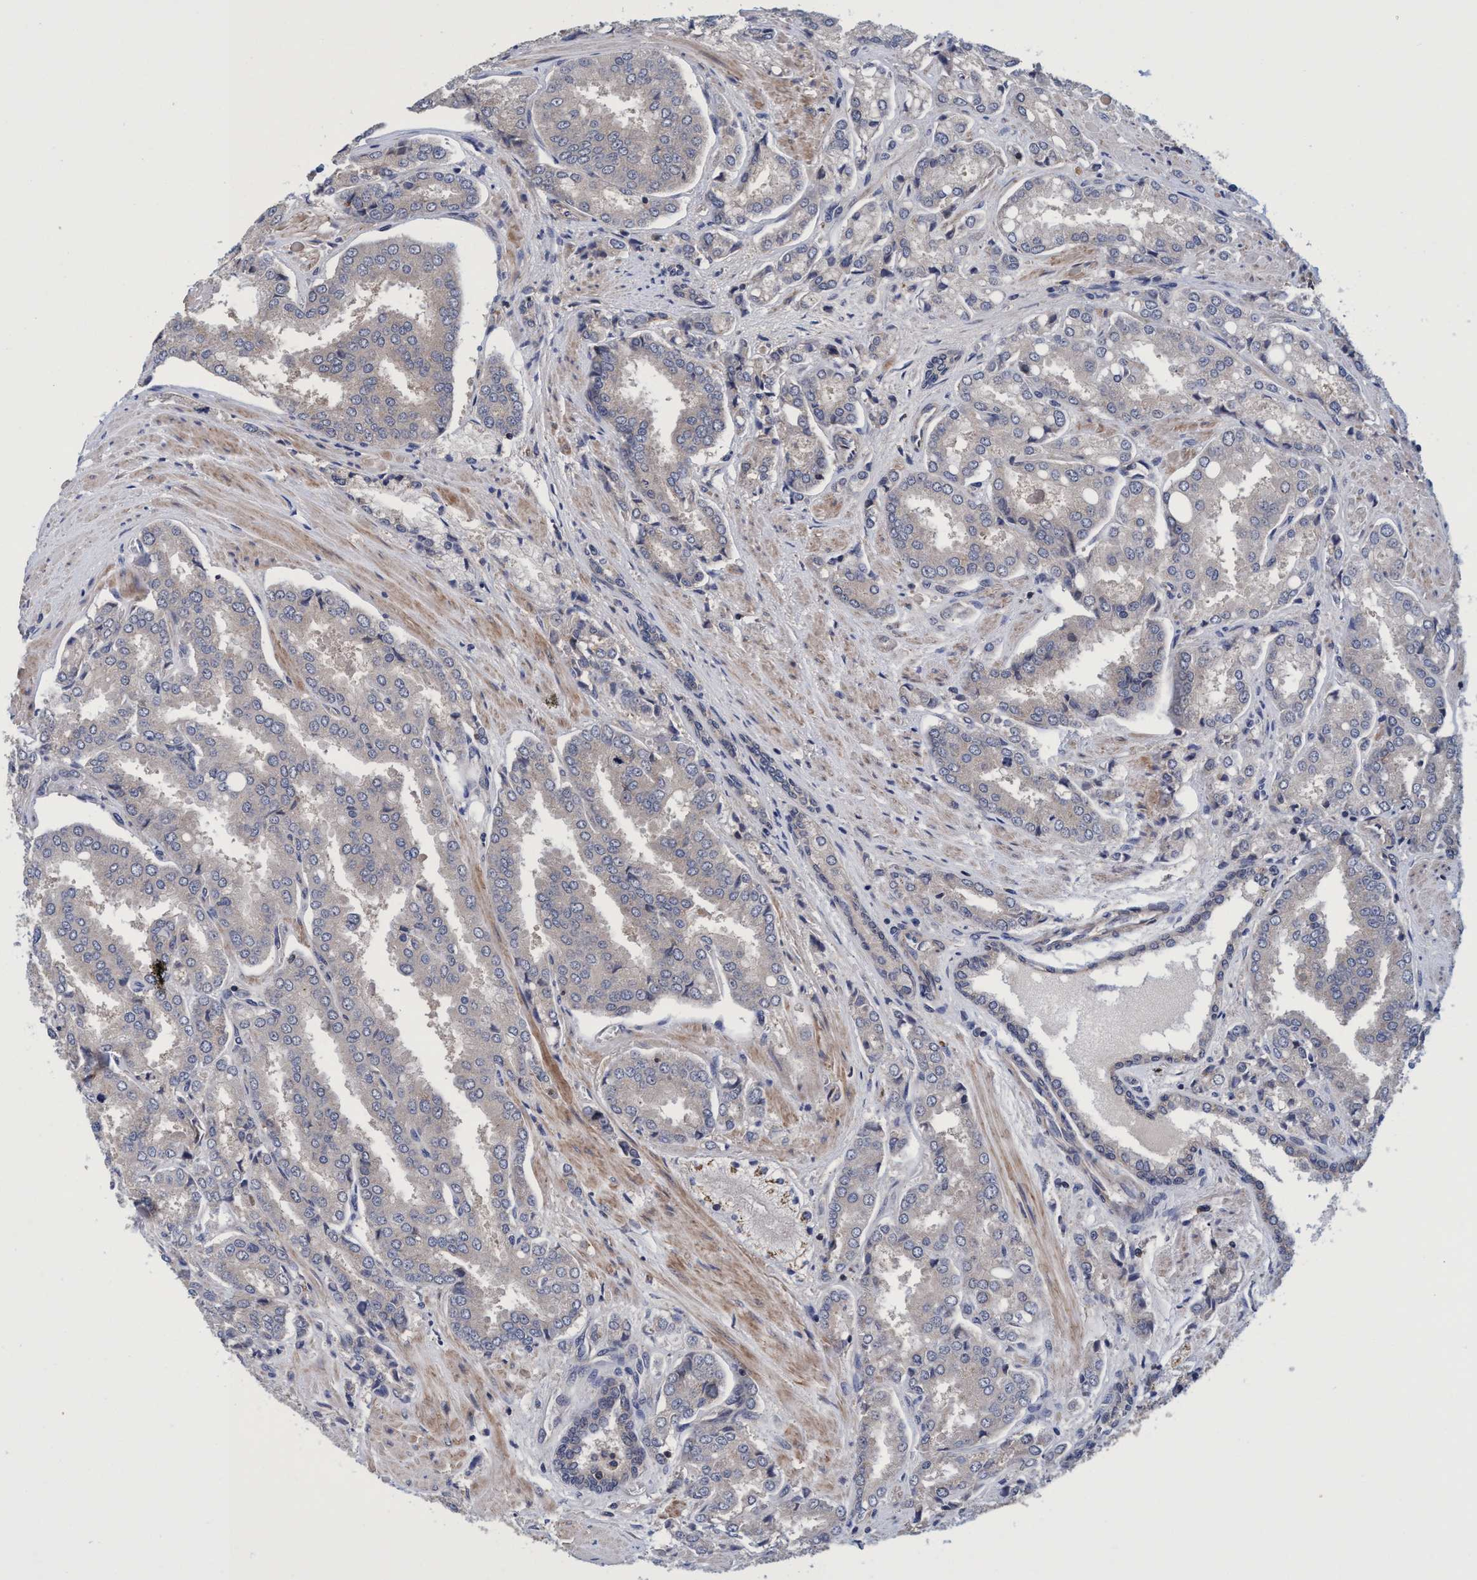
{"staining": {"intensity": "negative", "quantity": "none", "location": "none"}, "tissue": "prostate cancer", "cell_type": "Tumor cells", "image_type": "cancer", "snomed": [{"axis": "morphology", "description": "Adenocarcinoma, High grade"}, {"axis": "topography", "description": "Prostate"}], "caption": "Immunohistochemical staining of prostate adenocarcinoma (high-grade) exhibits no significant expression in tumor cells.", "gene": "CALCOCO2", "patient": {"sex": "male", "age": 50}}